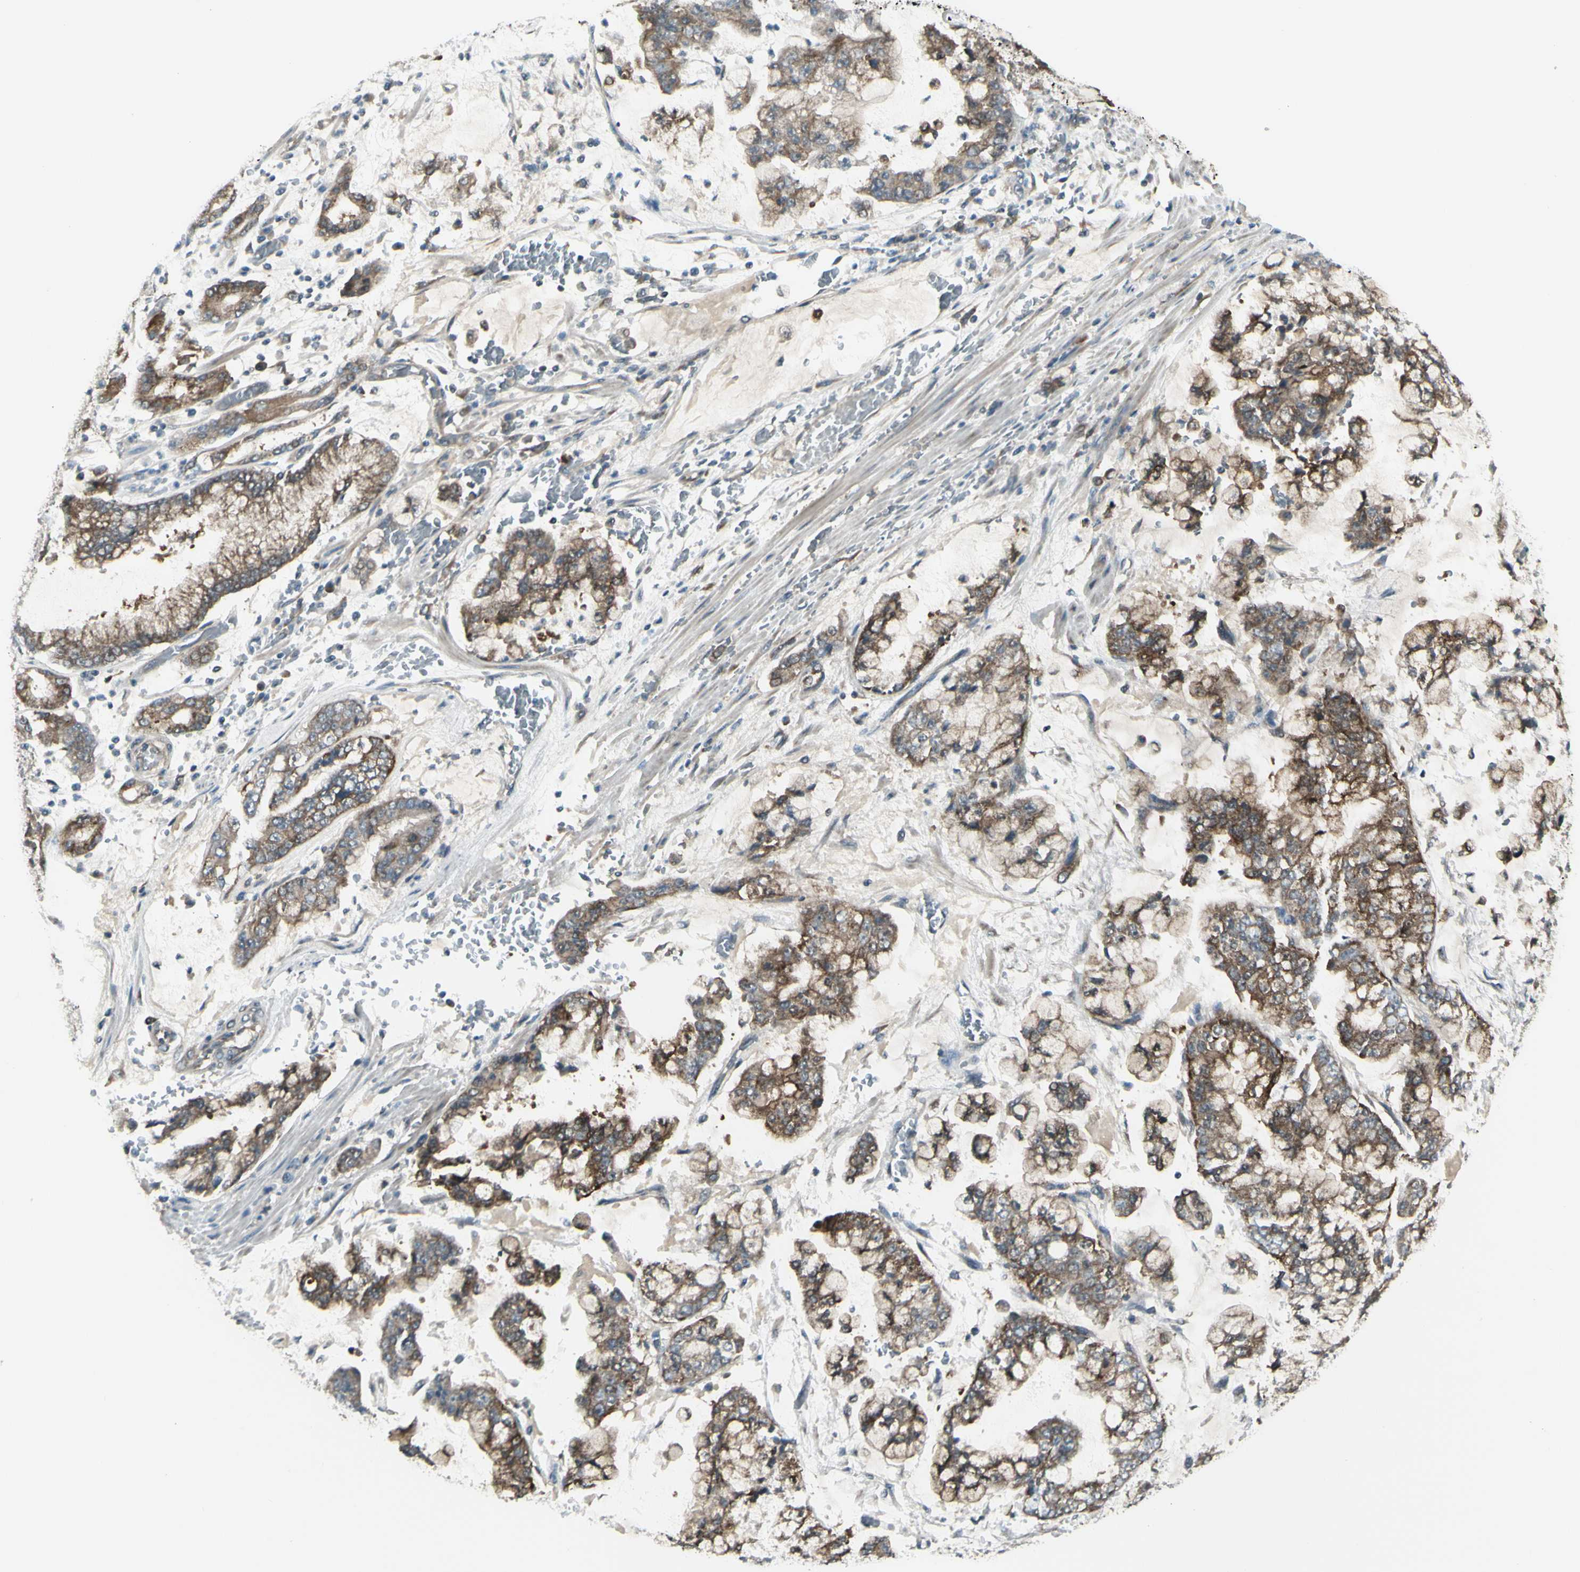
{"staining": {"intensity": "moderate", "quantity": "25%-75%", "location": "cytoplasmic/membranous"}, "tissue": "stomach cancer", "cell_type": "Tumor cells", "image_type": "cancer", "snomed": [{"axis": "morphology", "description": "Normal tissue, NOS"}, {"axis": "morphology", "description": "Adenocarcinoma, NOS"}, {"axis": "topography", "description": "Stomach, upper"}, {"axis": "topography", "description": "Stomach"}], "caption": "Protein expression by immunohistochemistry (IHC) displays moderate cytoplasmic/membranous expression in about 25%-75% of tumor cells in stomach cancer (adenocarcinoma). Immunohistochemistry (ihc) stains the protein in brown and the nuclei are stained blue.", "gene": "NAXD", "patient": {"sex": "male", "age": 76}}